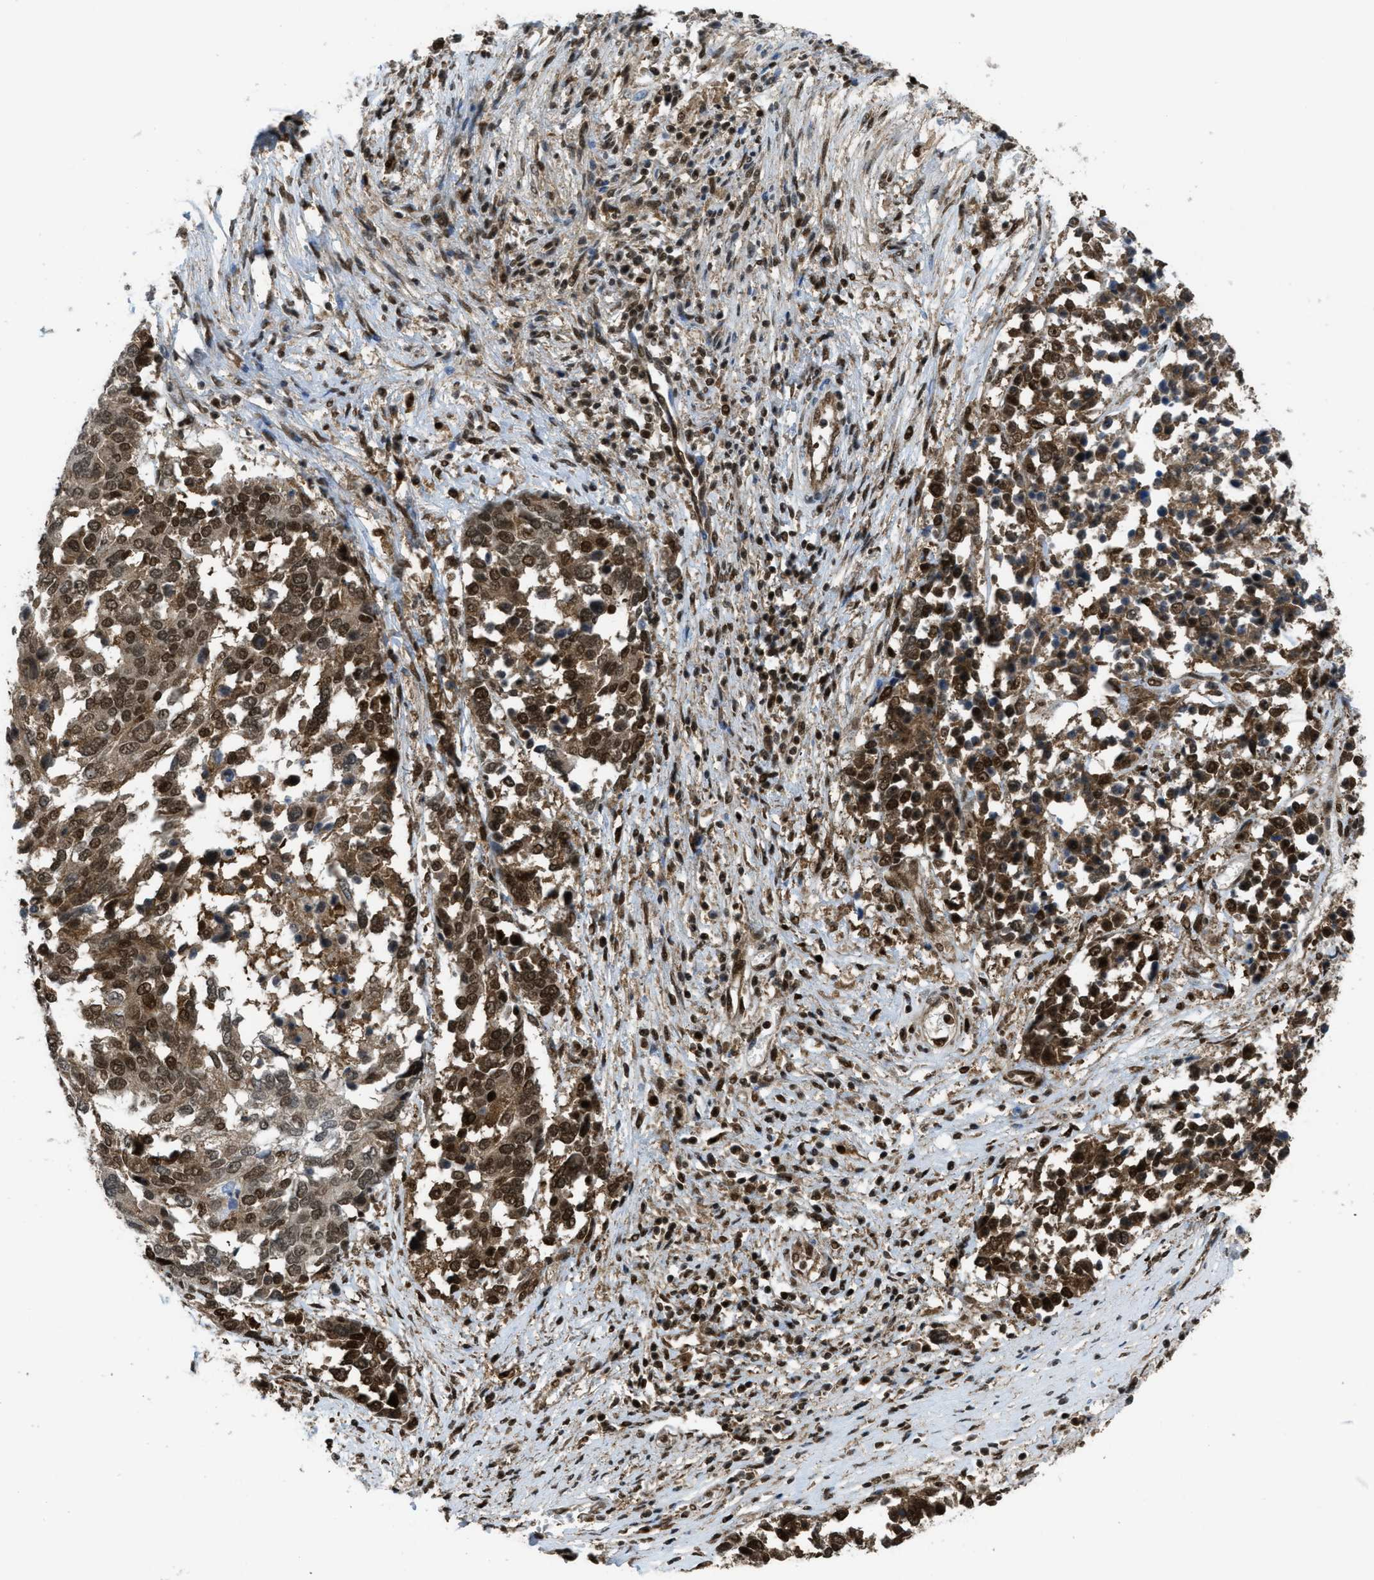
{"staining": {"intensity": "strong", "quantity": ">75%", "location": "cytoplasmic/membranous,nuclear"}, "tissue": "ovarian cancer", "cell_type": "Tumor cells", "image_type": "cancer", "snomed": [{"axis": "morphology", "description": "Cystadenocarcinoma, serous, NOS"}, {"axis": "topography", "description": "Ovary"}], "caption": "Immunohistochemistry micrograph of human ovarian cancer stained for a protein (brown), which displays high levels of strong cytoplasmic/membranous and nuclear staining in approximately >75% of tumor cells.", "gene": "TNPO1", "patient": {"sex": "female", "age": 44}}